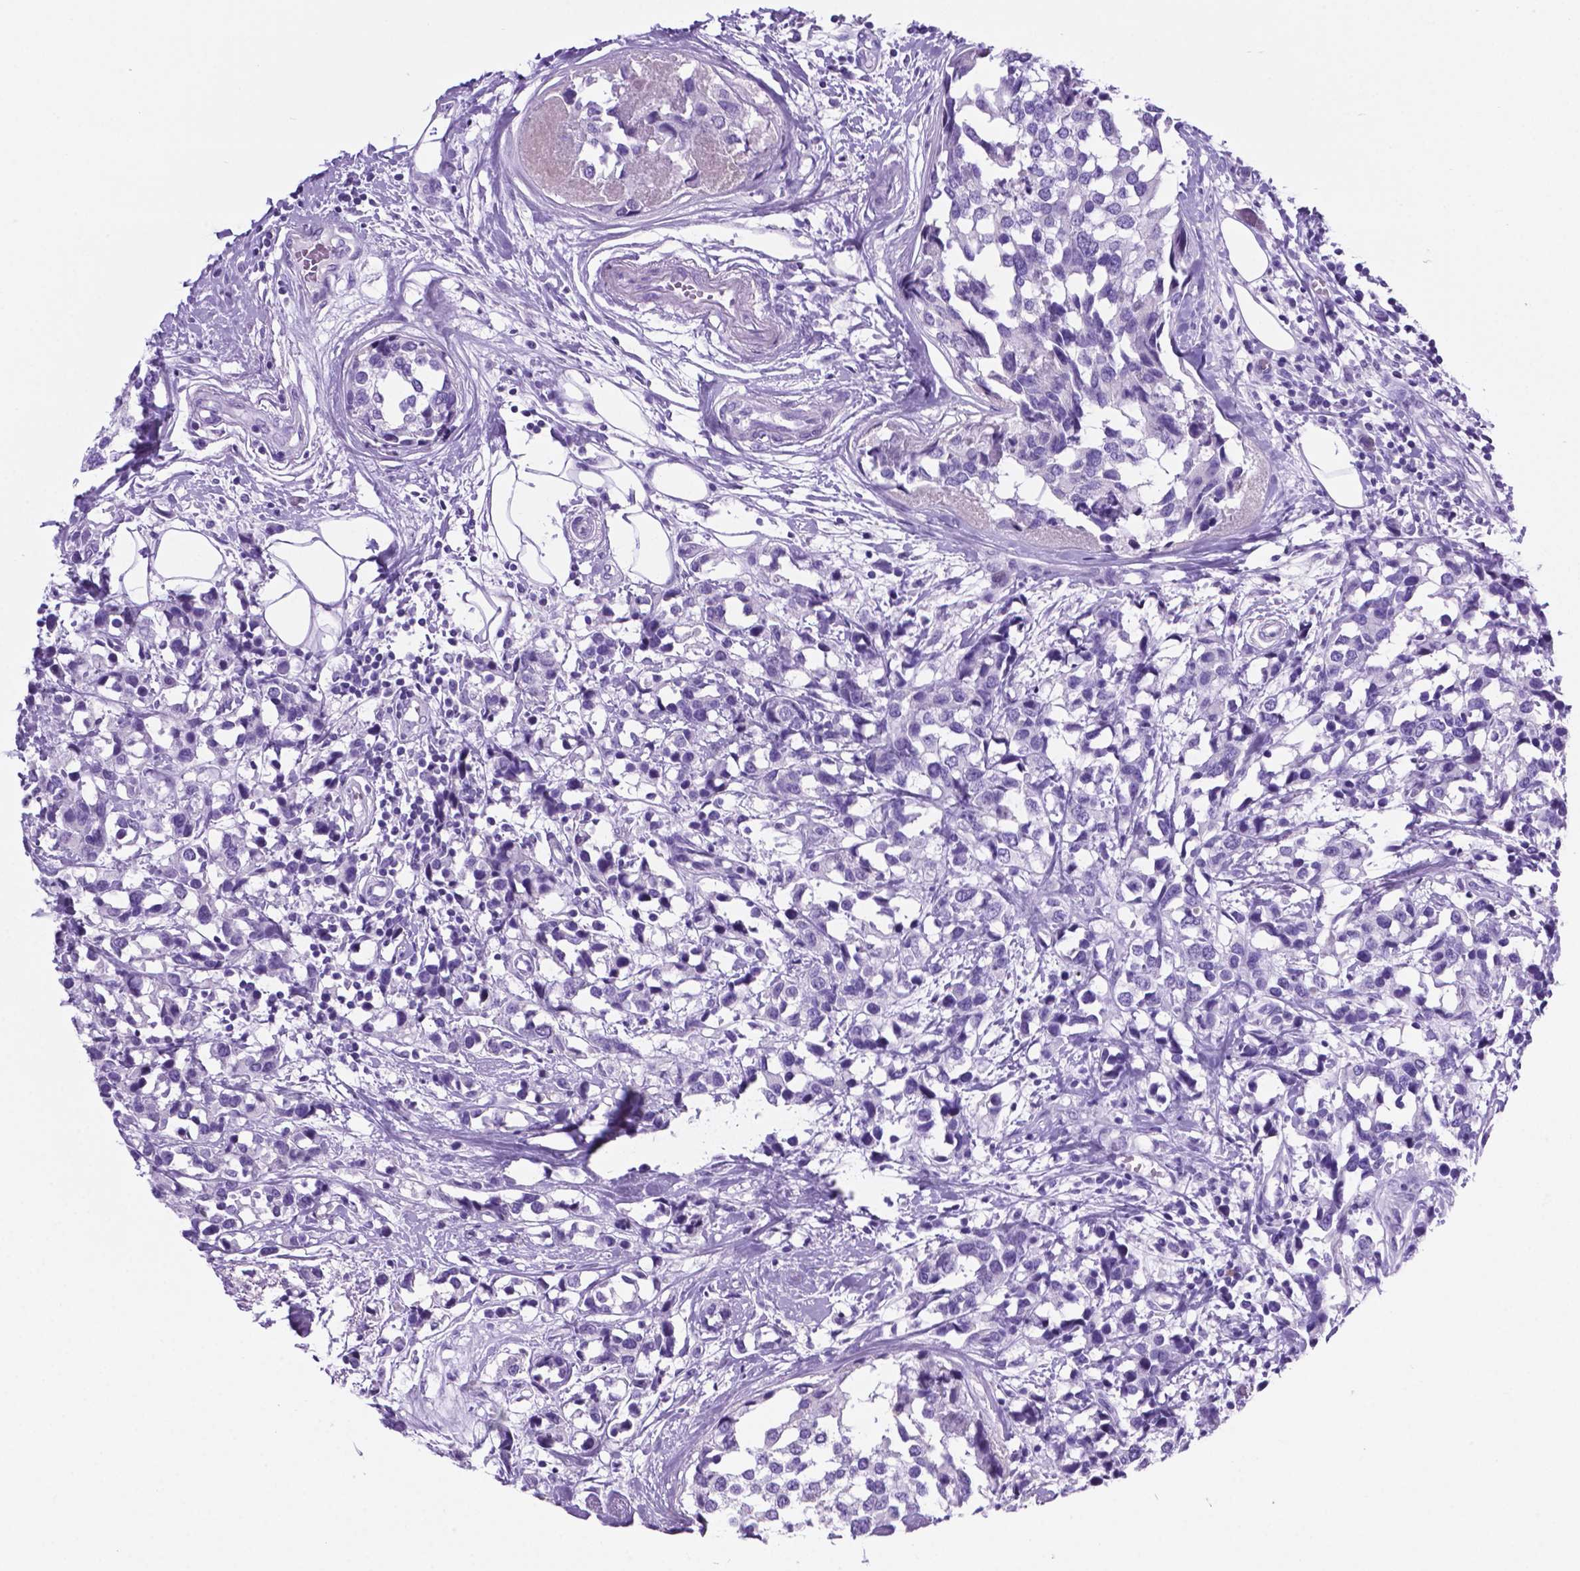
{"staining": {"intensity": "negative", "quantity": "none", "location": "none"}, "tissue": "breast cancer", "cell_type": "Tumor cells", "image_type": "cancer", "snomed": [{"axis": "morphology", "description": "Lobular carcinoma"}, {"axis": "topography", "description": "Breast"}], "caption": "The image reveals no significant expression in tumor cells of breast cancer. The staining was performed using DAB to visualize the protein expression in brown, while the nuclei were stained in blue with hematoxylin (Magnification: 20x).", "gene": "C17orf107", "patient": {"sex": "female", "age": 59}}